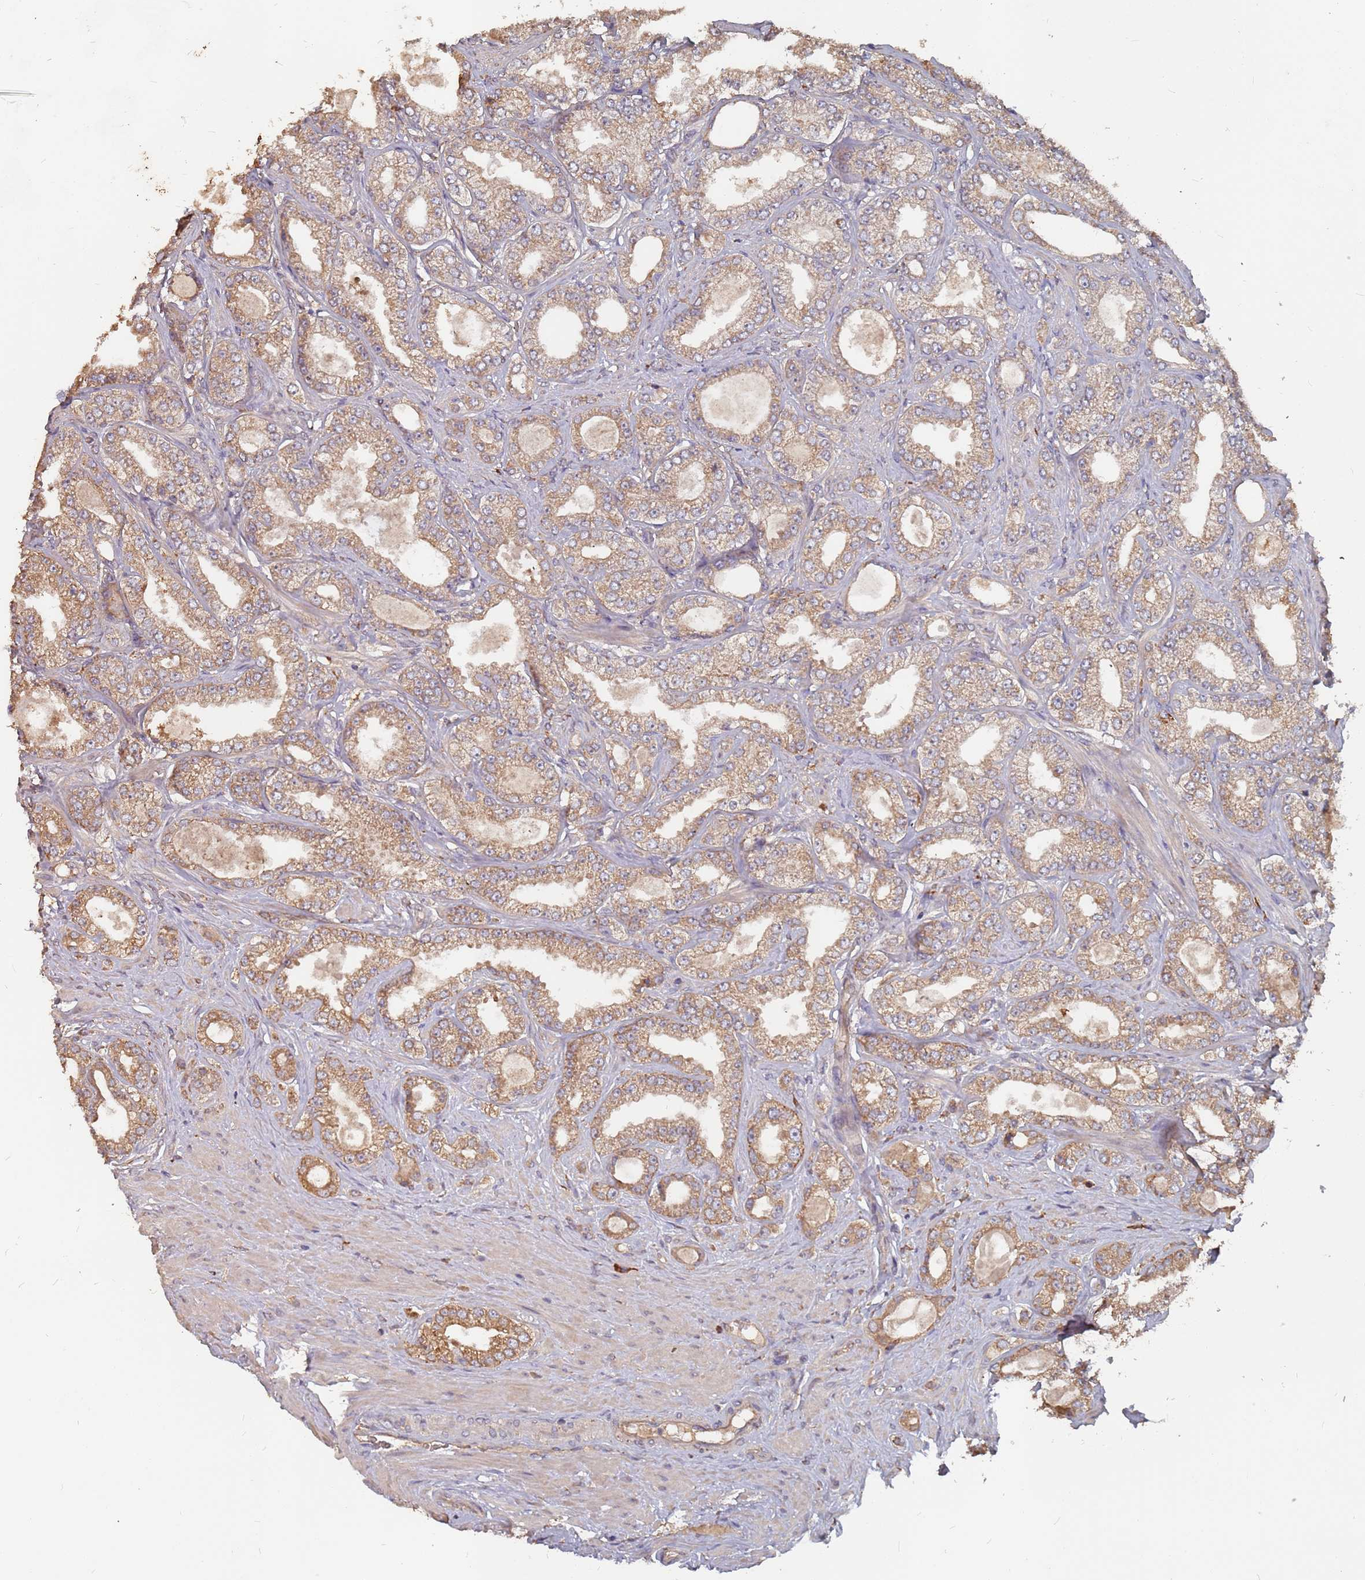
{"staining": {"intensity": "moderate", "quantity": ">75%", "location": "cytoplasmic/membranous"}, "tissue": "prostate cancer", "cell_type": "Tumor cells", "image_type": "cancer", "snomed": [{"axis": "morphology", "description": "Adenocarcinoma, Low grade"}, {"axis": "topography", "description": "Prostate"}], "caption": "A micrograph of adenocarcinoma (low-grade) (prostate) stained for a protein displays moderate cytoplasmic/membranous brown staining in tumor cells.", "gene": "ATG5", "patient": {"sex": "male", "age": 63}}